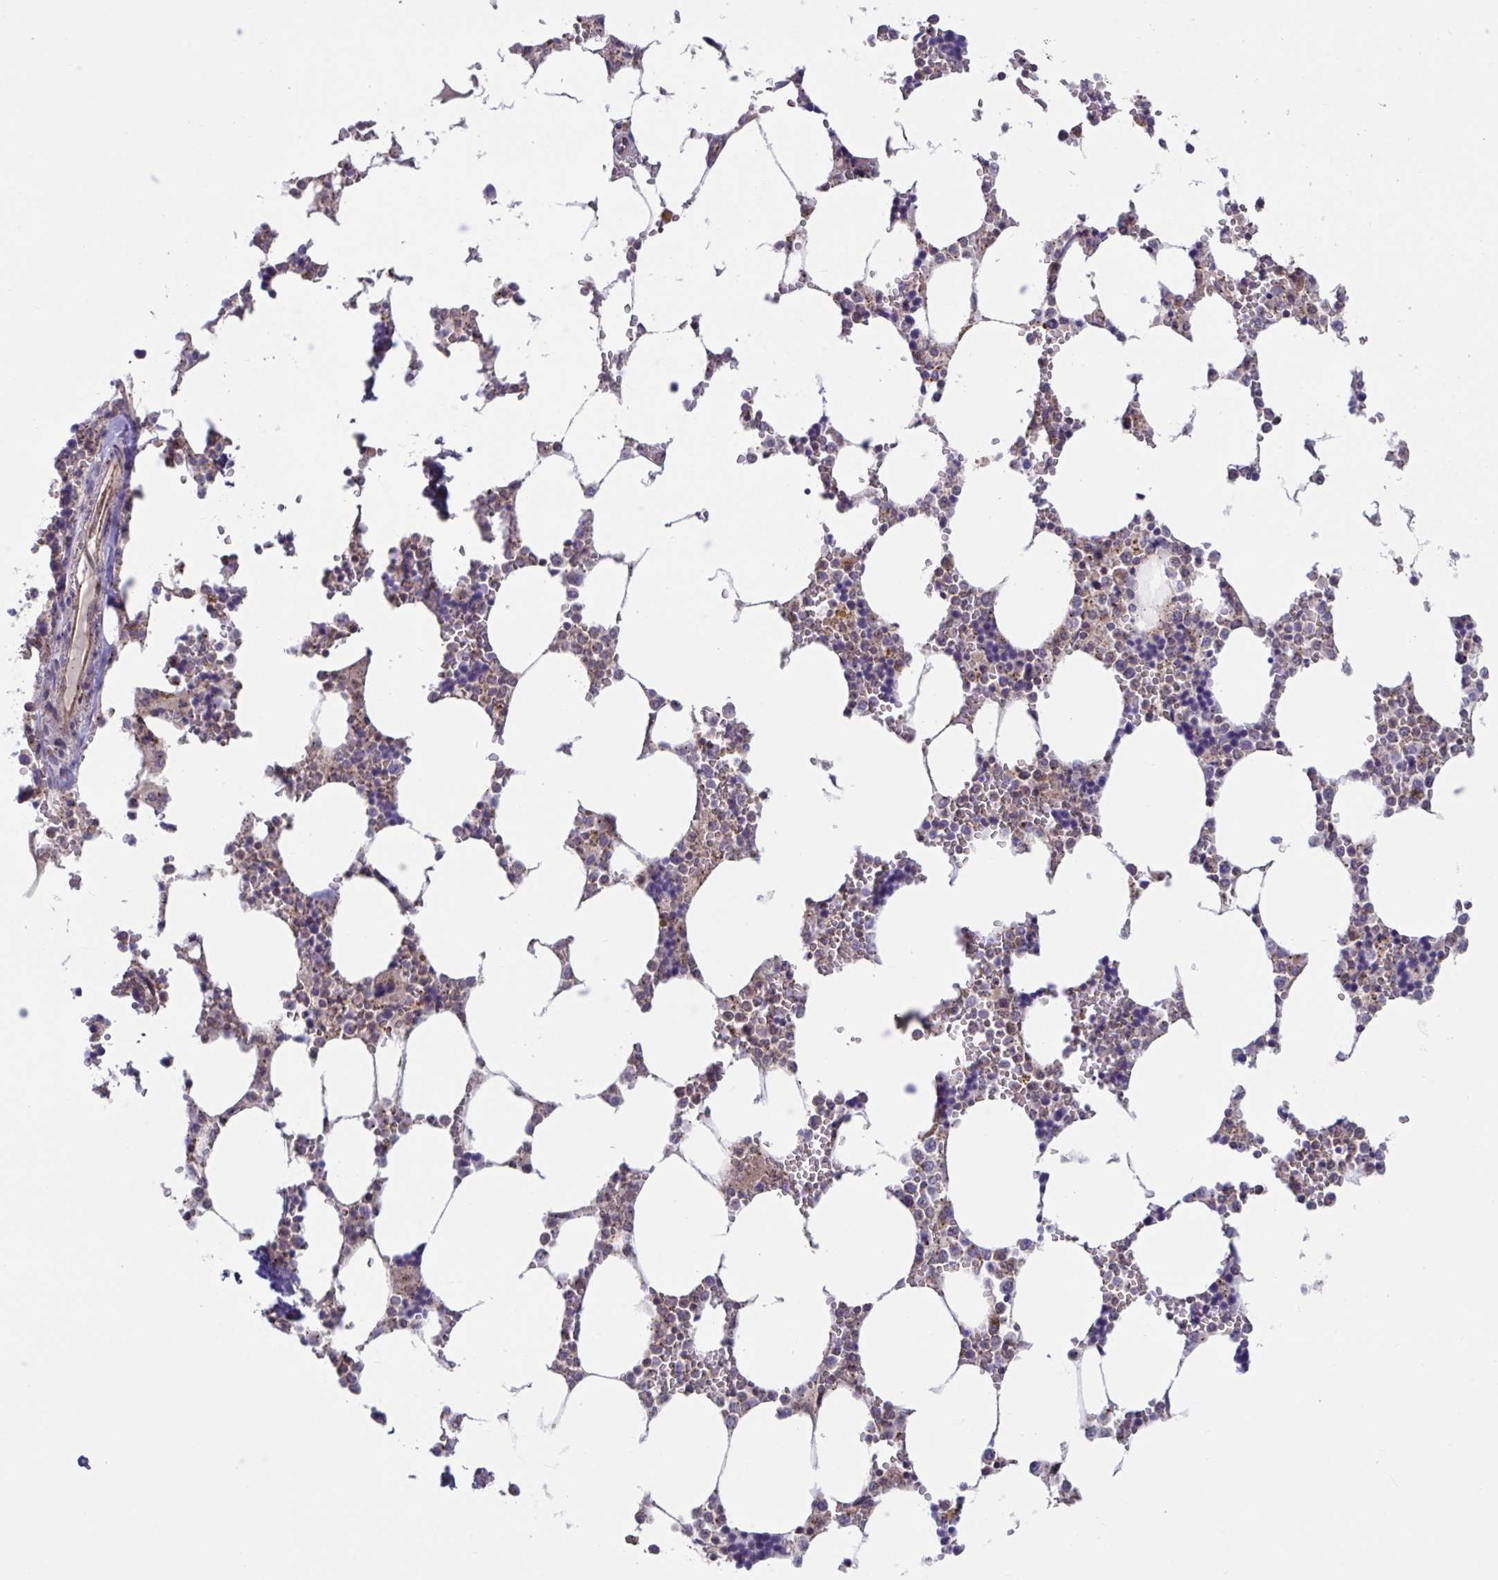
{"staining": {"intensity": "moderate", "quantity": "25%-75%", "location": "cytoplasmic/membranous"}, "tissue": "bone marrow", "cell_type": "Hematopoietic cells", "image_type": "normal", "snomed": [{"axis": "morphology", "description": "Normal tissue, NOS"}, {"axis": "topography", "description": "Bone marrow"}], "caption": "Protein expression analysis of unremarkable bone marrow shows moderate cytoplasmic/membranous expression in approximately 25%-75% of hematopoietic cells. The protein is stained brown, and the nuclei are stained in blue (DAB (3,3'-diaminobenzidine) IHC with brightfield microscopy, high magnification).", "gene": "IST1", "patient": {"sex": "male", "age": 64}}